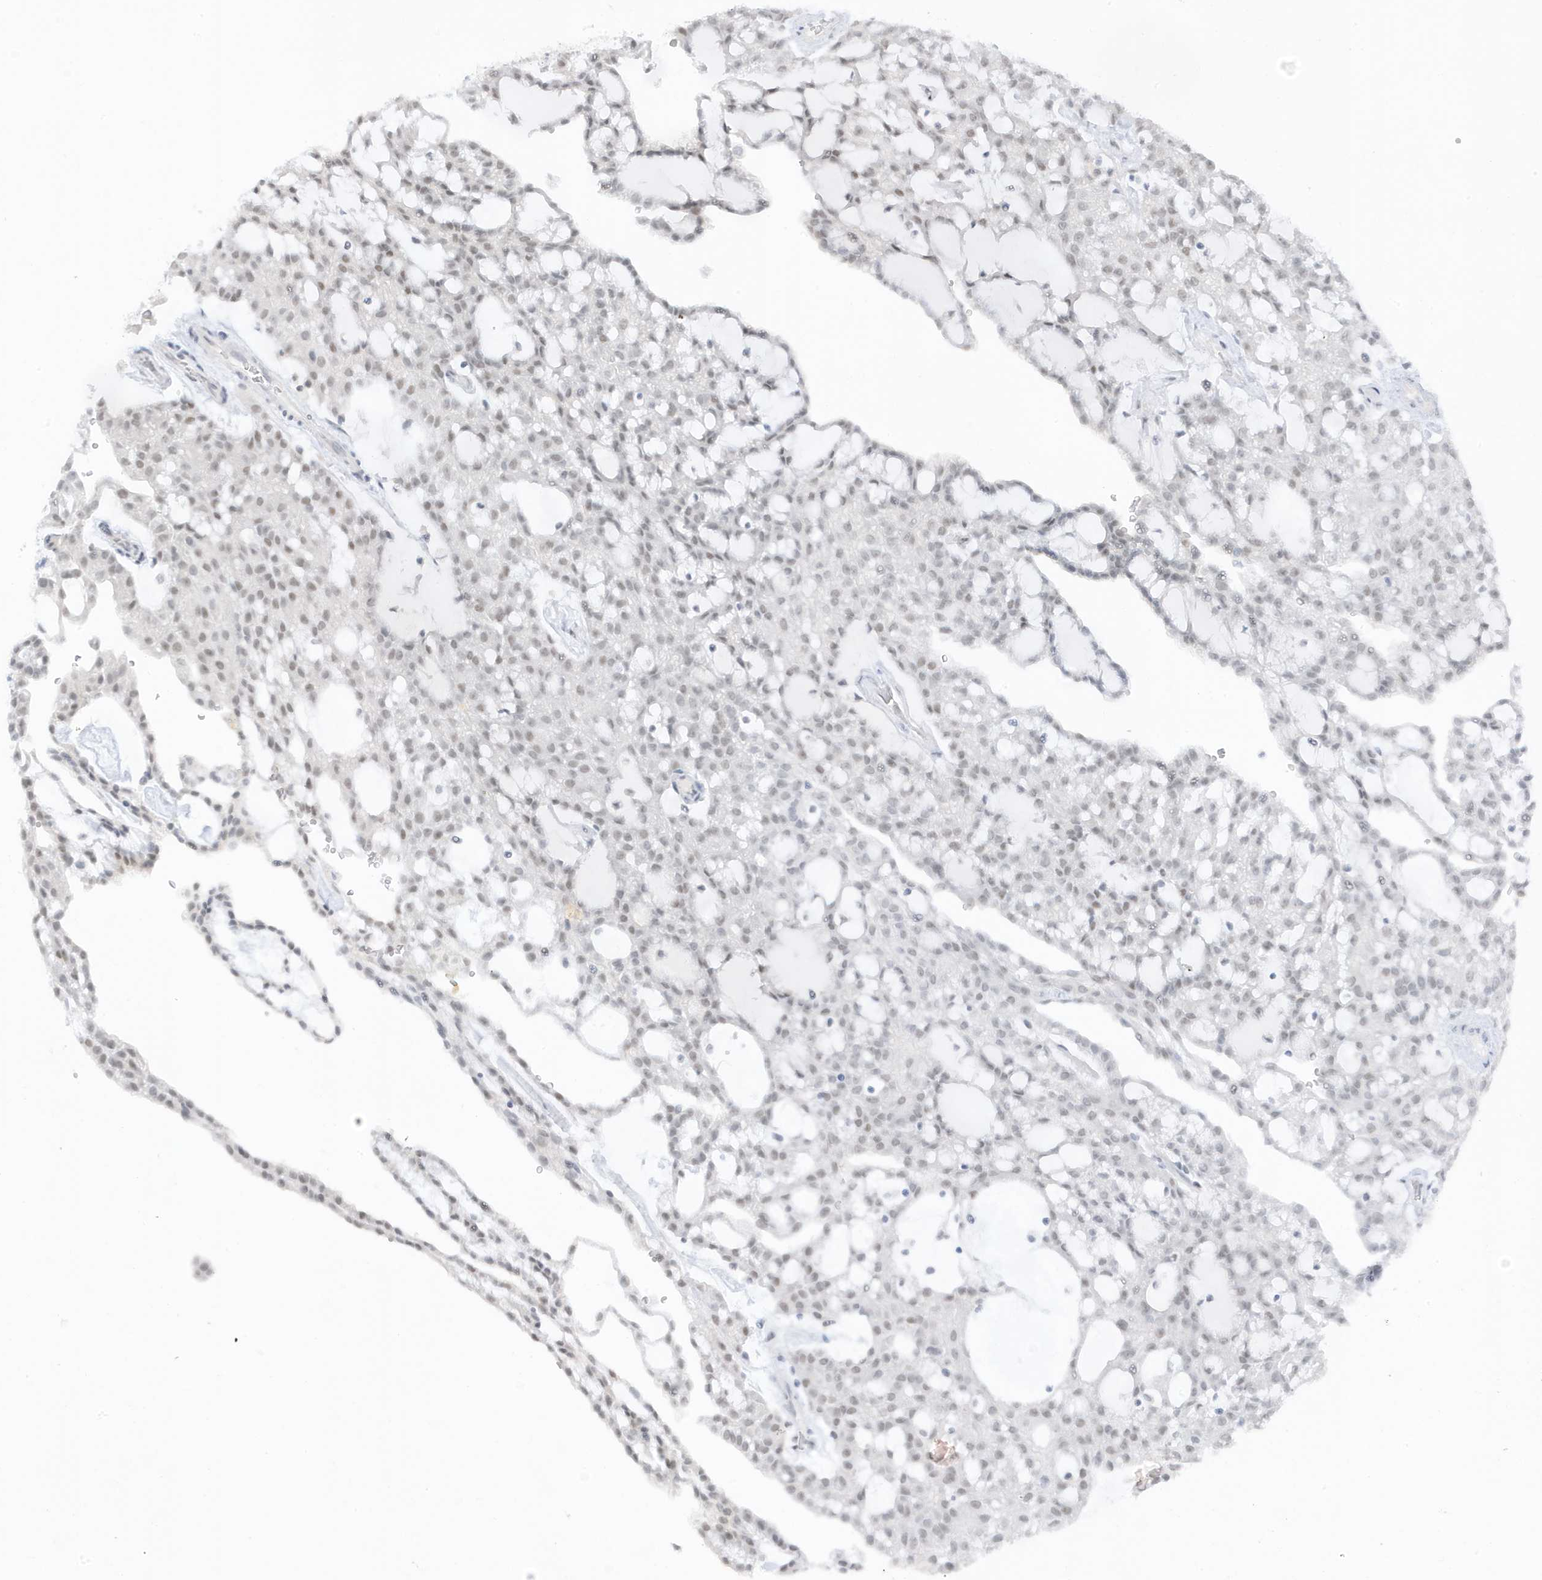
{"staining": {"intensity": "weak", "quantity": "<25%", "location": "nuclear"}, "tissue": "renal cancer", "cell_type": "Tumor cells", "image_type": "cancer", "snomed": [{"axis": "morphology", "description": "Adenocarcinoma, NOS"}, {"axis": "topography", "description": "Kidney"}], "caption": "Adenocarcinoma (renal) stained for a protein using IHC exhibits no staining tumor cells.", "gene": "MSL3", "patient": {"sex": "male", "age": 63}}